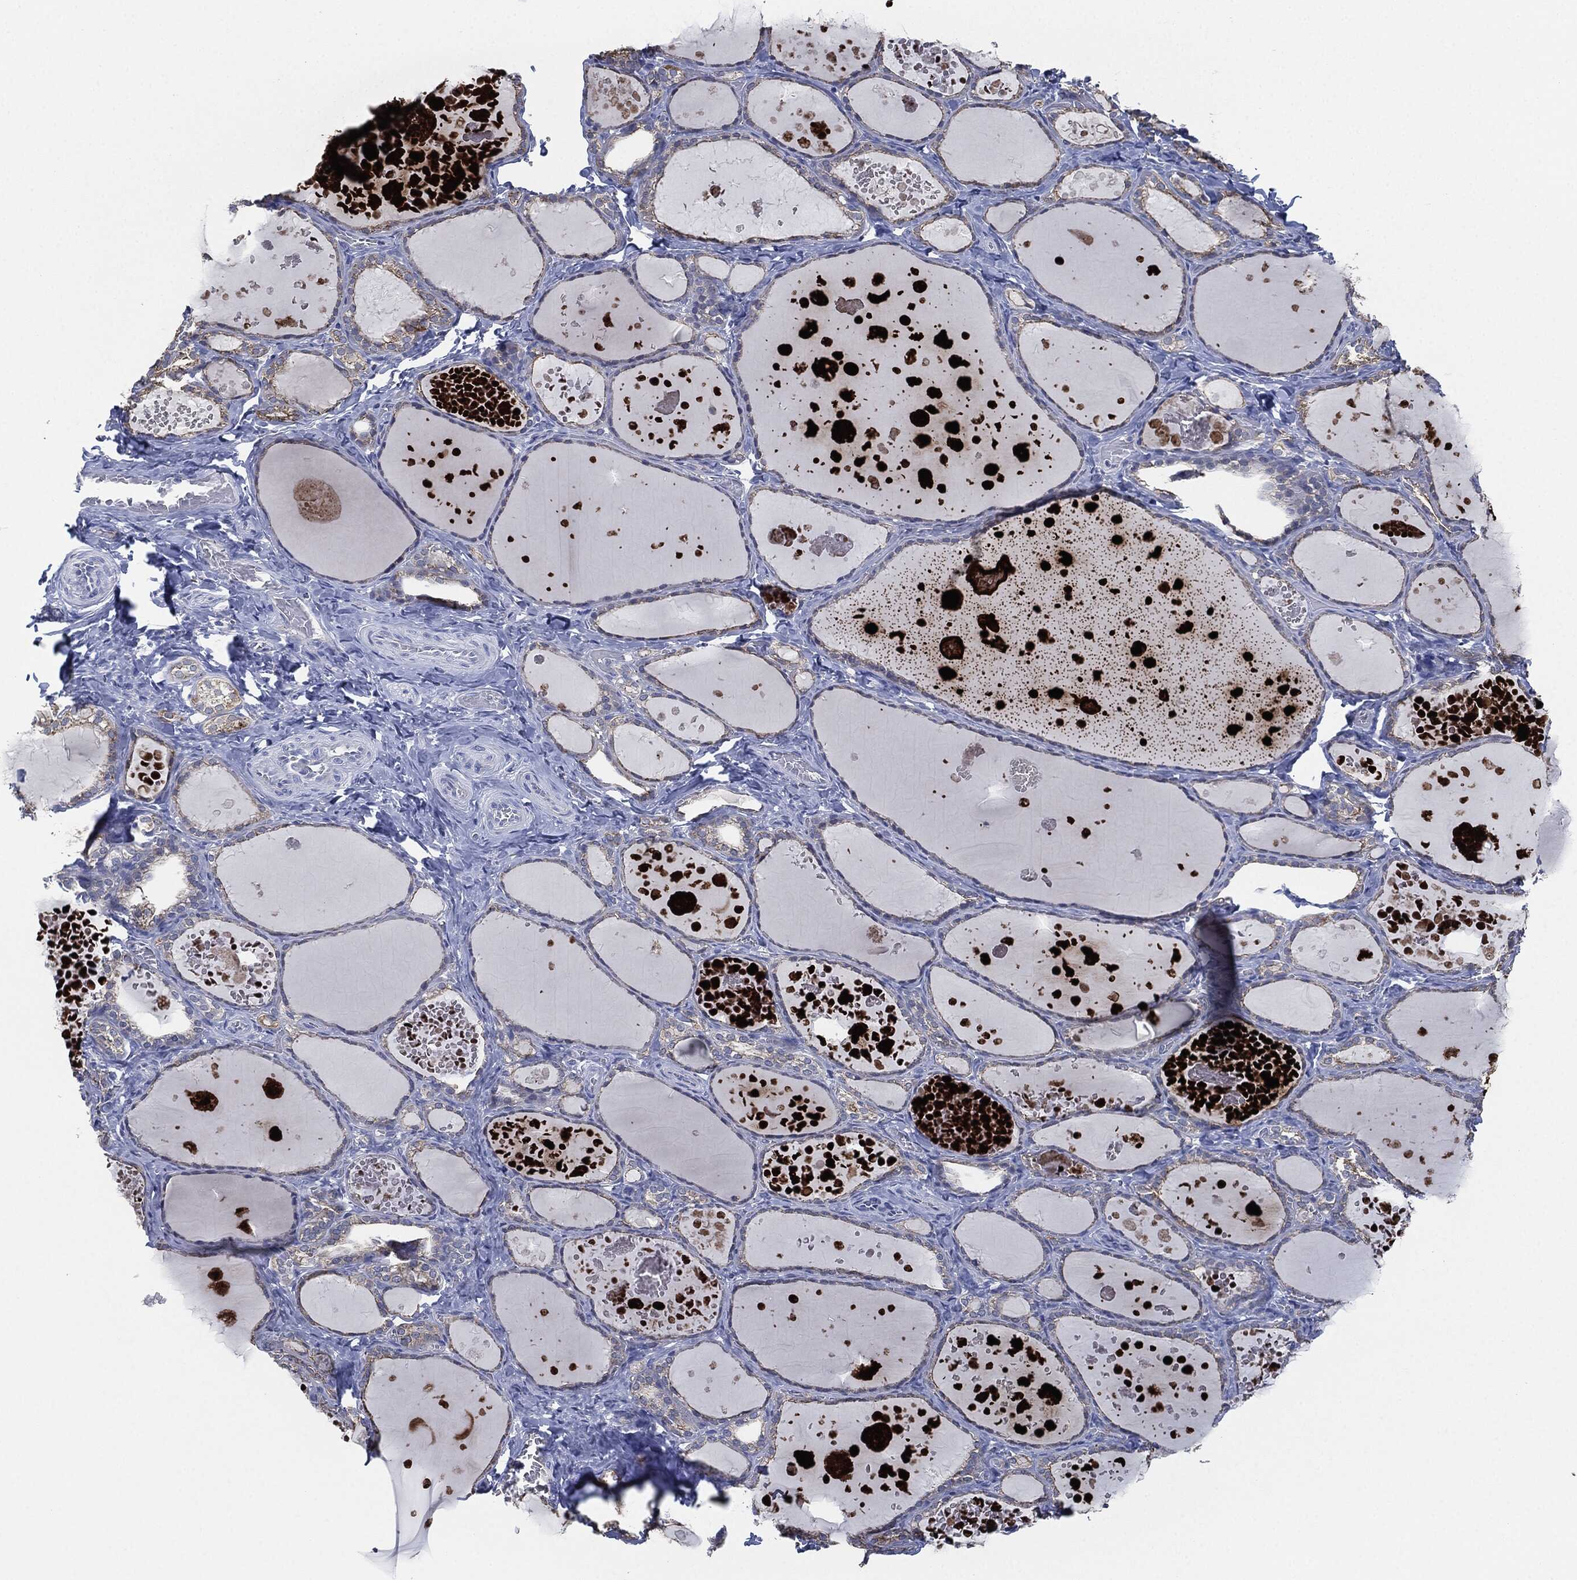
{"staining": {"intensity": "moderate", "quantity": "<25%", "location": "cytoplasmic/membranous"}, "tissue": "thyroid gland", "cell_type": "Glandular cells", "image_type": "normal", "snomed": [{"axis": "morphology", "description": "Normal tissue, NOS"}, {"axis": "topography", "description": "Thyroid gland"}], "caption": "IHC micrograph of unremarkable thyroid gland stained for a protein (brown), which demonstrates low levels of moderate cytoplasmic/membranous expression in approximately <25% of glandular cells.", "gene": "SHROOM2", "patient": {"sex": "female", "age": 56}}